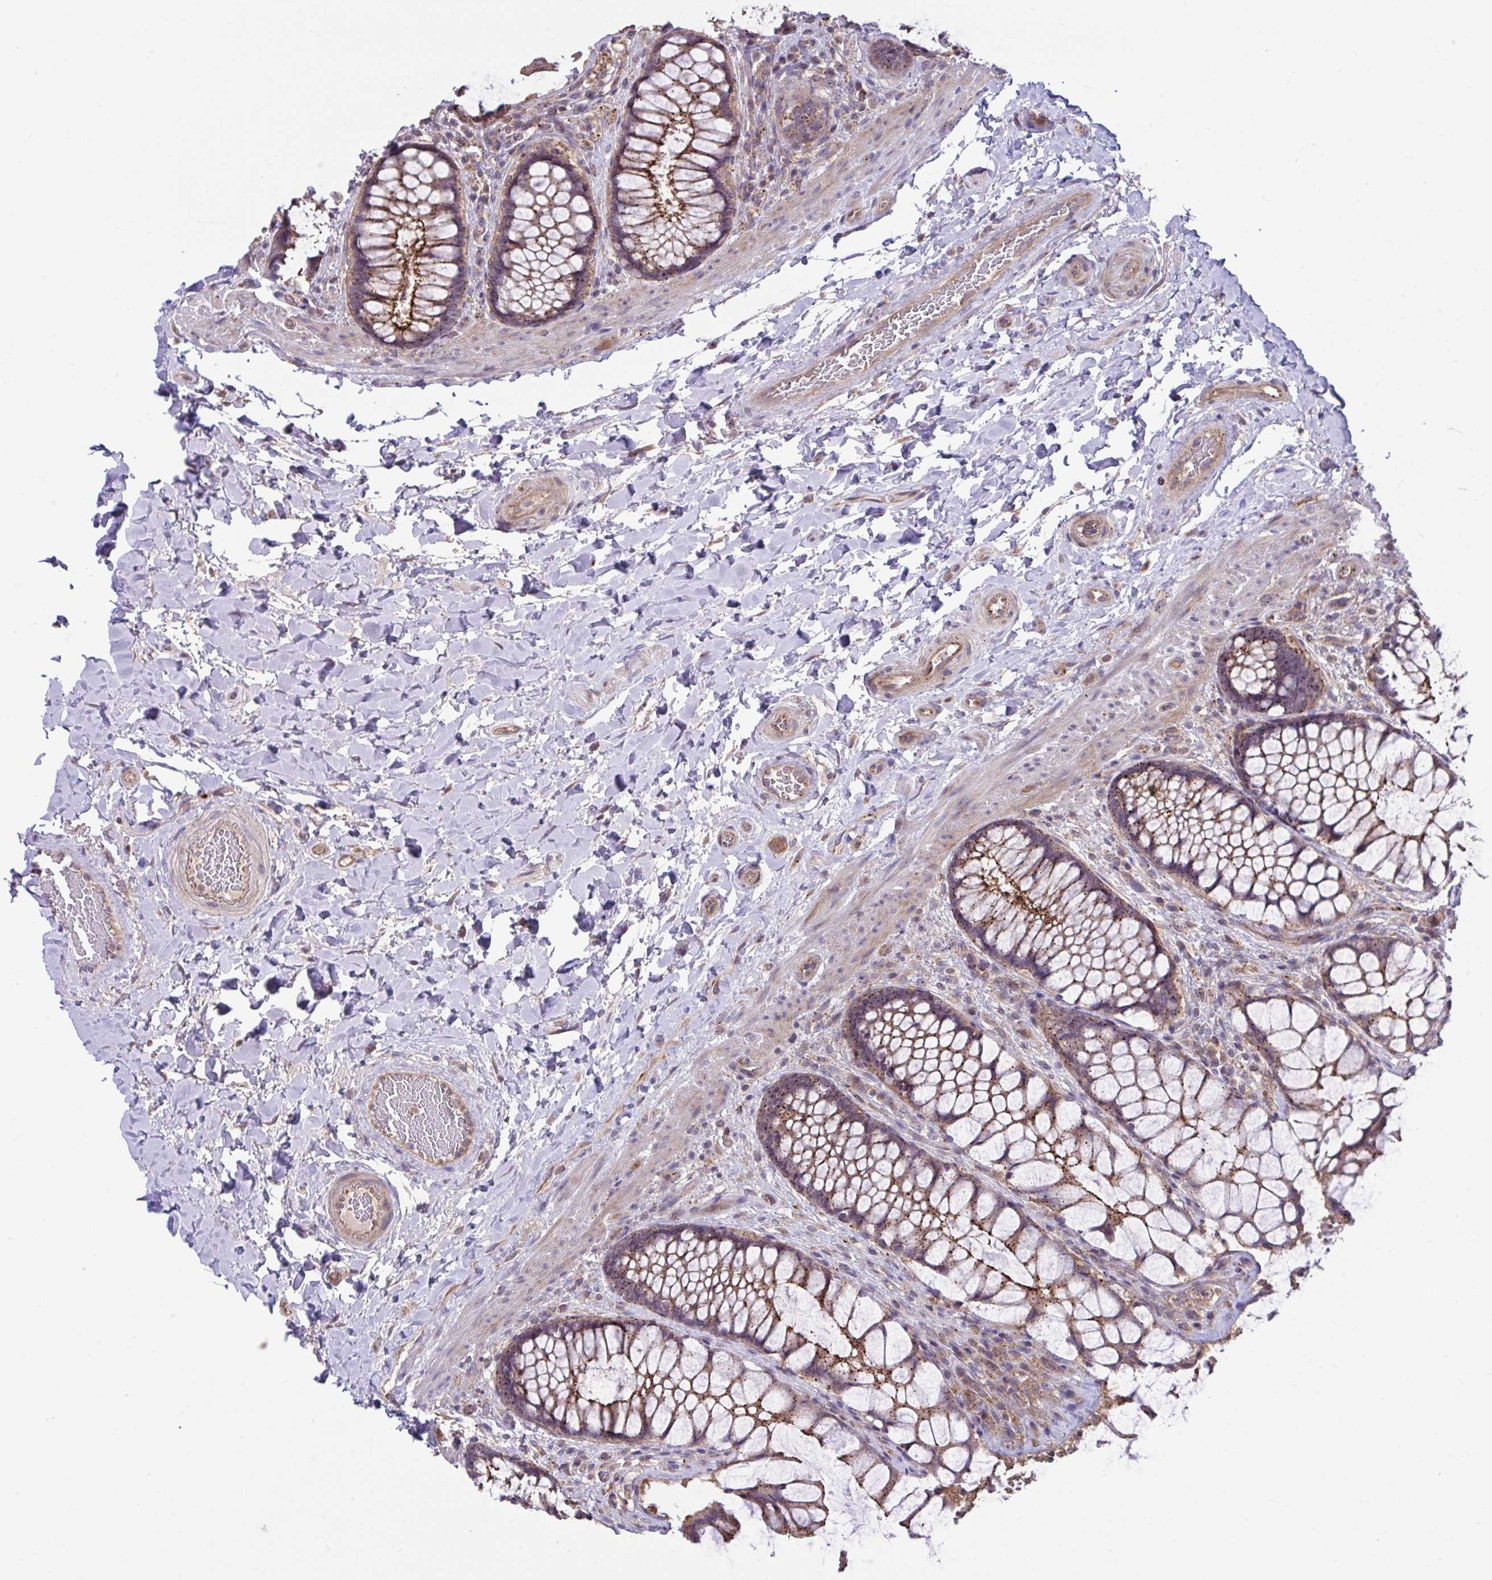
{"staining": {"intensity": "strong", "quantity": ">75%", "location": "cytoplasmic/membranous"}, "tissue": "rectum", "cell_type": "Glandular cells", "image_type": "normal", "snomed": [{"axis": "morphology", "description": "Normal tissue, NOS"}, {"axis": "topography", "description": "Rectum"}], "caption": "Approximately >75% of glandular cells in unremarkable rectum exhibit strong cytoplasmic/membranous protein staining as visualized by brown immunohistochemical staining.", "gene": "IST1", "patient": {"sex": "female", "age": 58}}